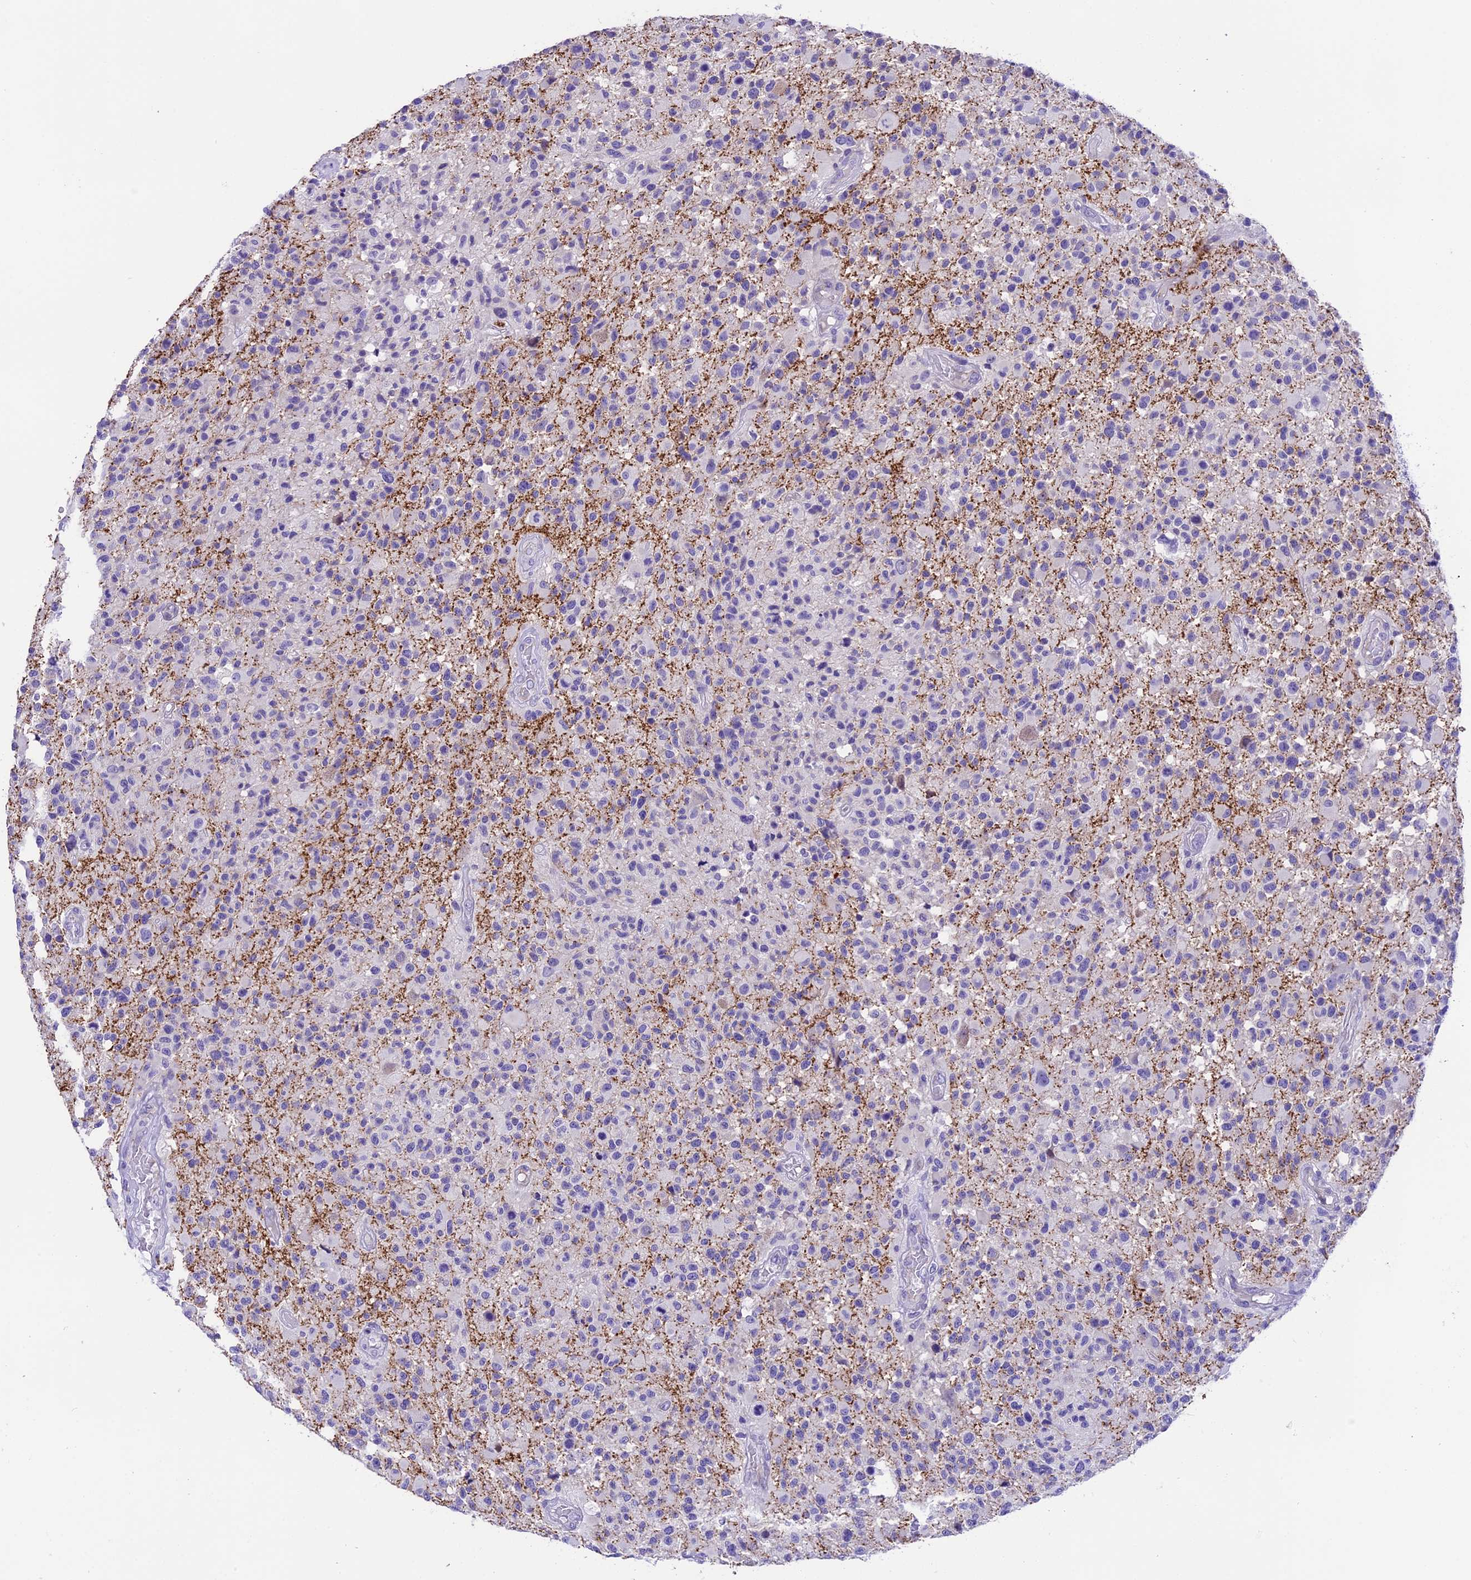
{"staining": {"intensity": "negative", "quantity": "none", "location": "none"}, "tissue": "glioma", "cell_type": "Tumor cells", "image_type": "cancer", "snomed": [{"axis": "morphology", "description": "Glioma, malignant, High grade"}, {"axis": "morphology", "description": "Glioblastoma, NOS"}, {"axis": "topography", "description": "Brain"}], "caption": "Immunohistochemistry of glioma exhibits no positivity in tumor cells.", "gene": "PRR15", "patient": {"sex": "male", "age": 60}}